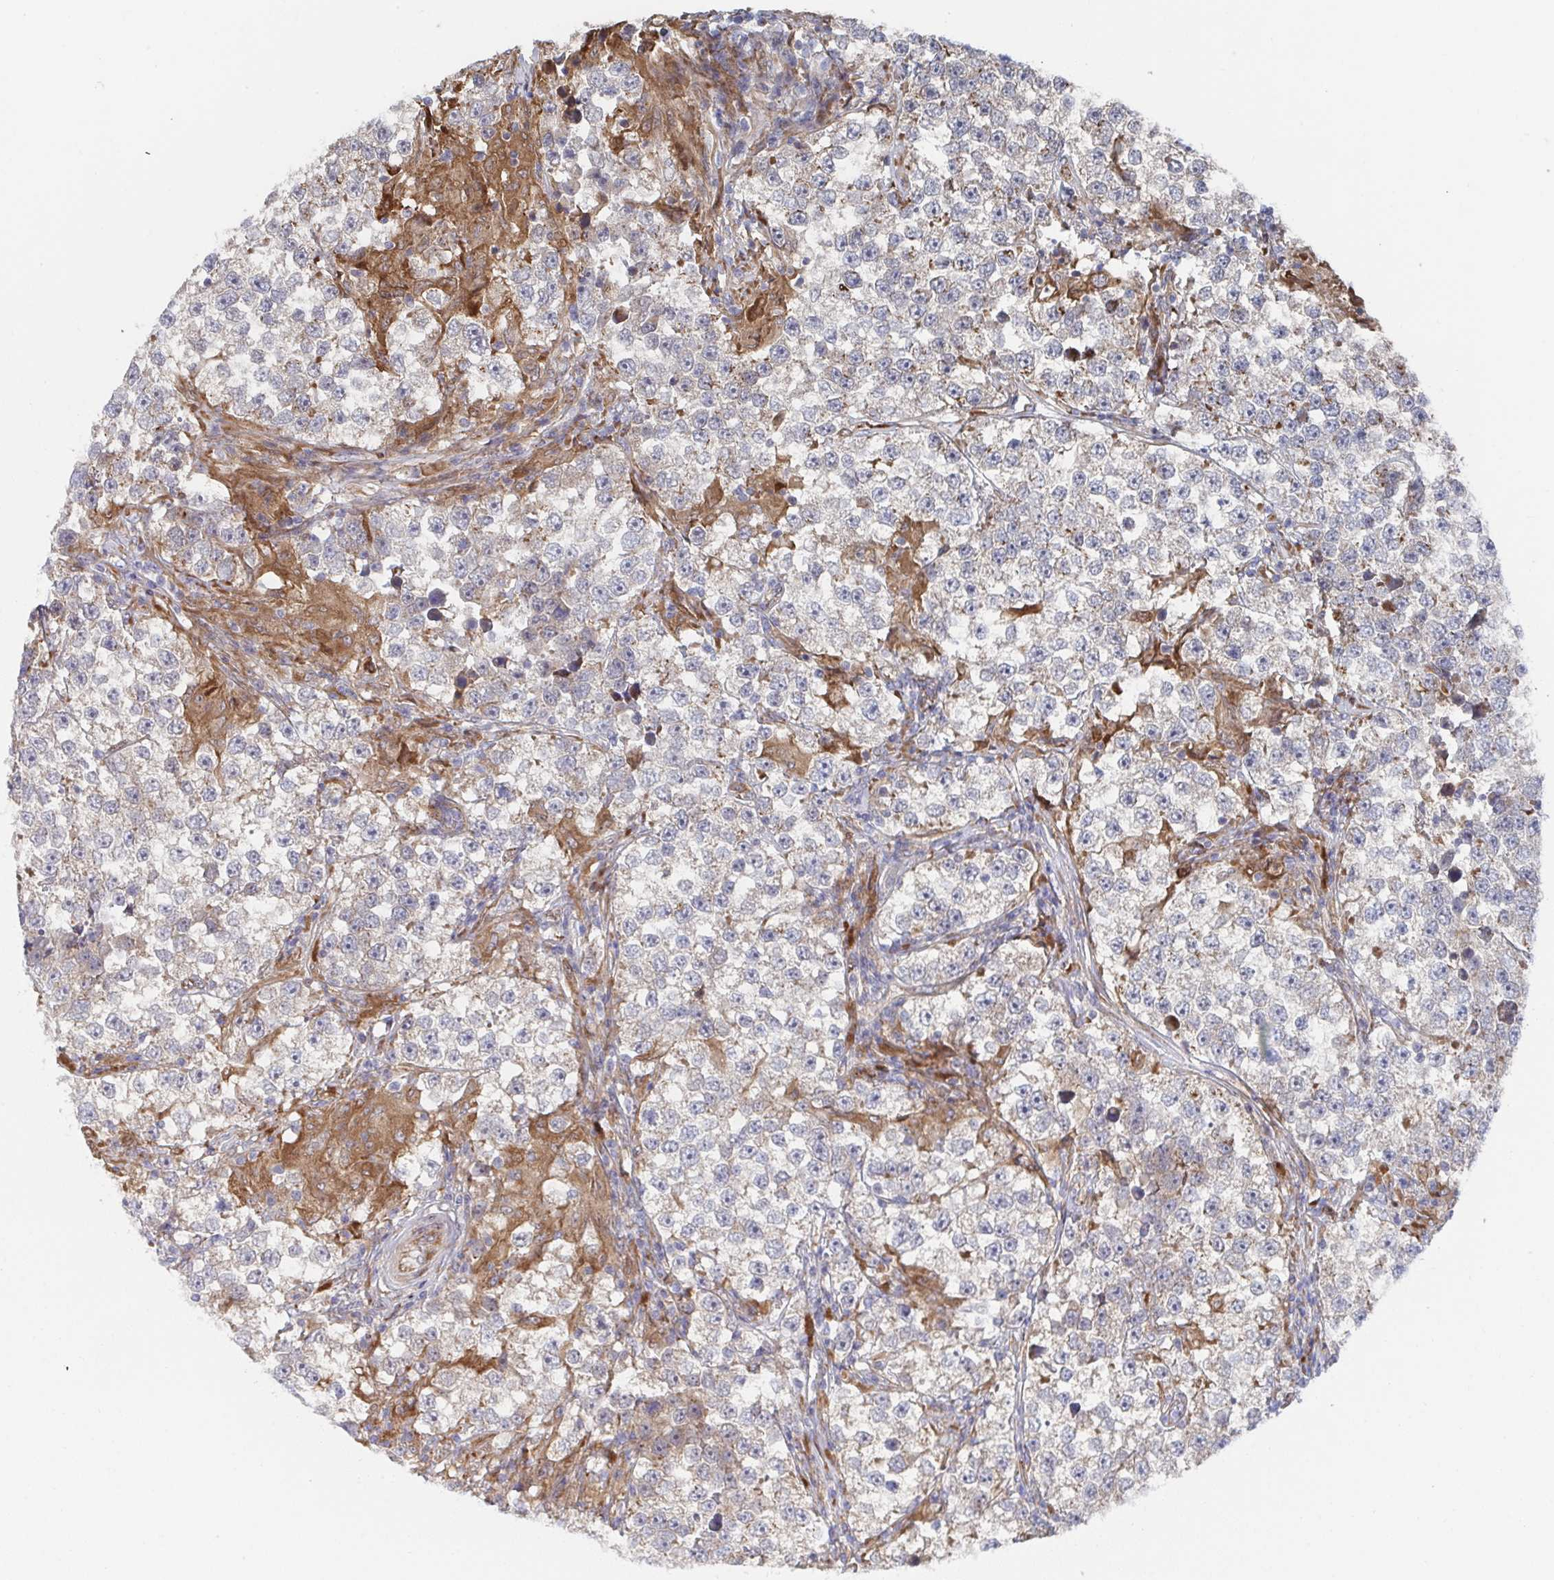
{"staining": {"intensity": "negative", "quantity": "none", "location": "none"}, "tissue": "testis cancer", "cell_type": "Tumor cells", "image_type": "cancer", "snomed": [{"axis": "morphology", "description": "Seminoma, NOS"}, {"axis": "topography", "description": "Testis"}], "caption": "IHC image of seminoma (testis) stained for a protein (brown), which shows no positivity in tumor cells. (Immunohistochemistry, brightfield microscopy, high magnification).", "gene": "FJX1", "patient": {"sex": "male", "age": 46}}